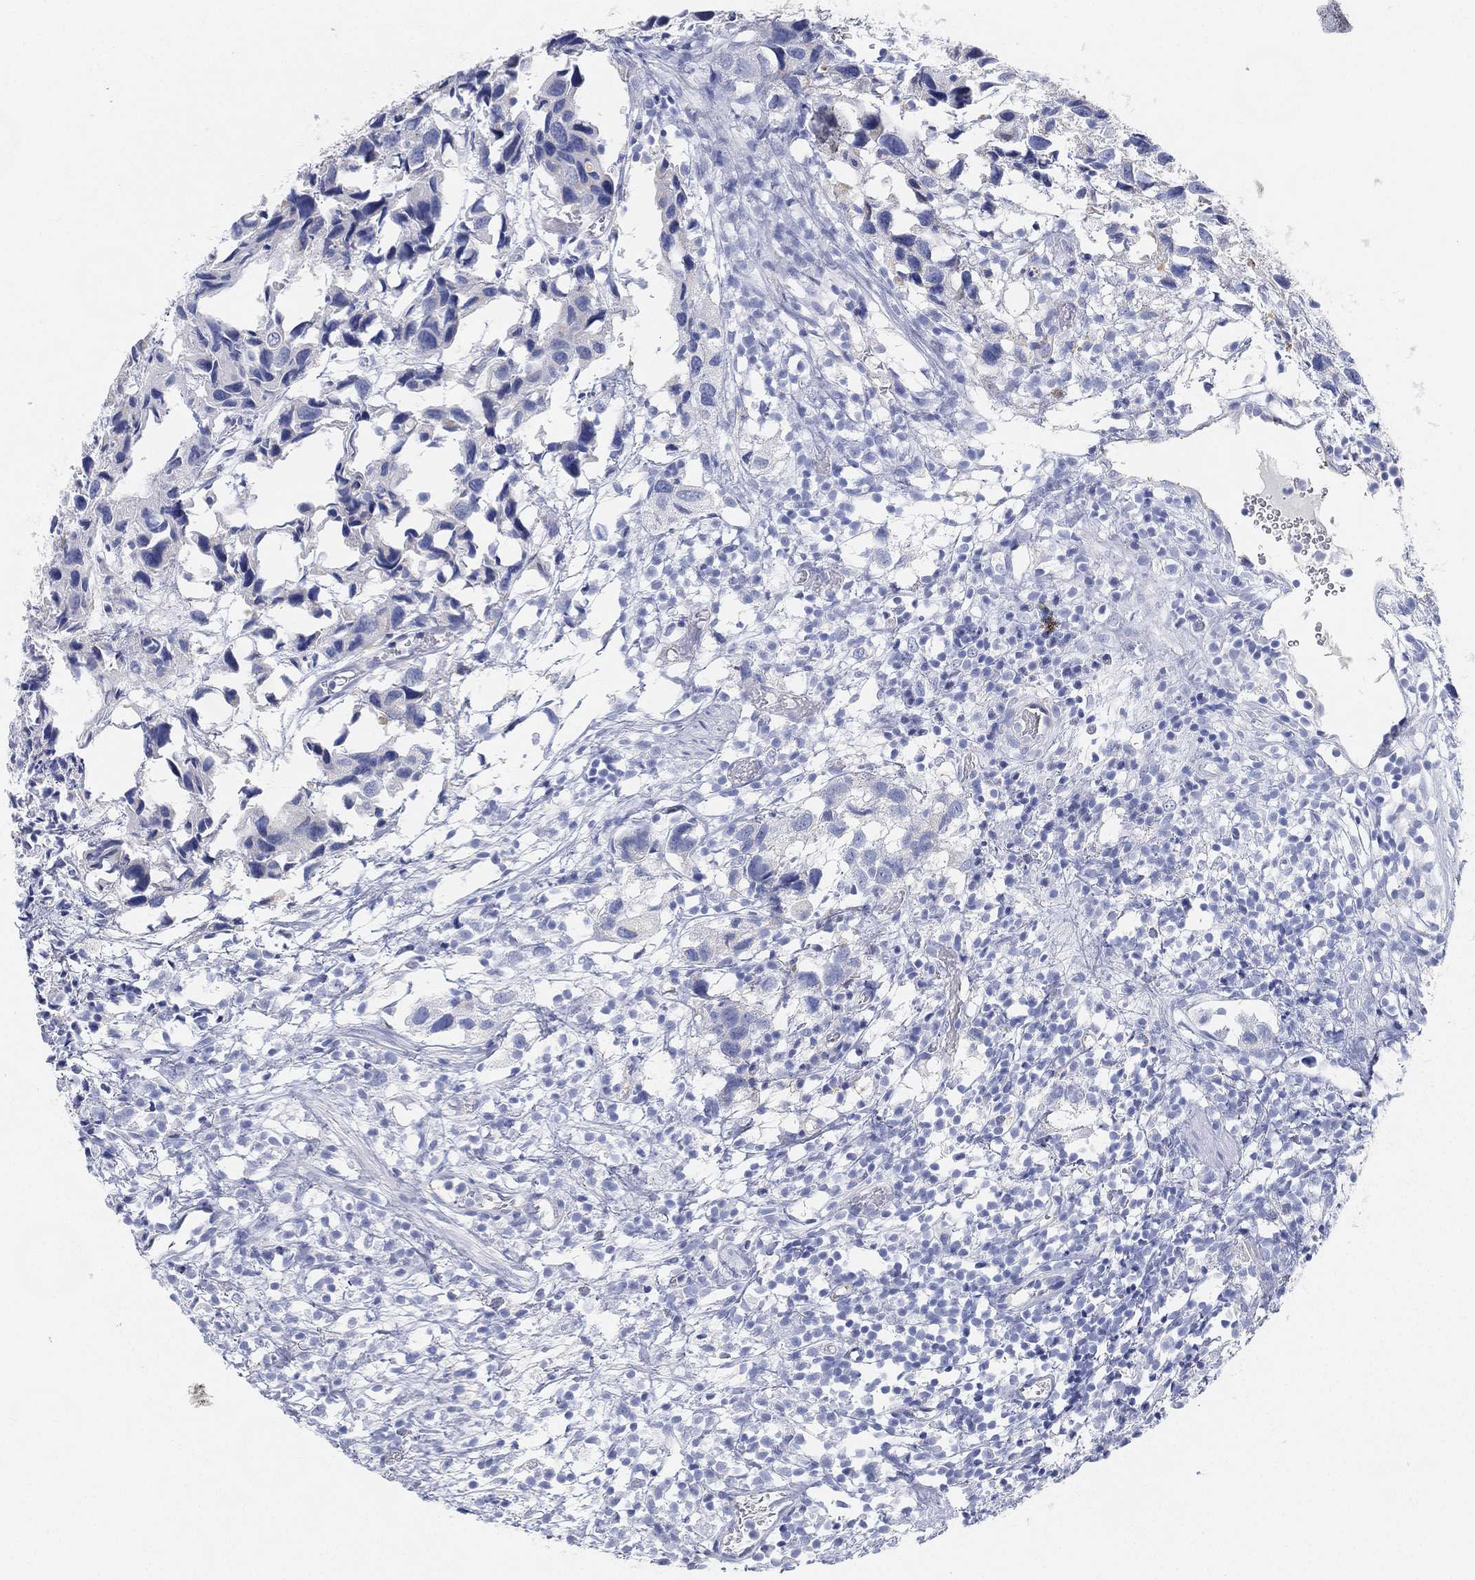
{"staining": {"intensity": "negative", "quantity": "none", "location": "none"}, "tissue": "urothelial cancer", "cell_type": "Tumor cells", "image_type": "cancer", "snomed": [{"axis": "morphology", "description": "Urothelial carcinoma, High grade"}, {"axis": "topography", "description": "Urinary bladder"}], "caption": "The micrograph displays no significant positivity in tumor cells of high-grade urothelial carcinoma. The staining was performed using DAB (3,3'-diaminobenzidine) to visualize the protein expression in brown, while the nuclei were stained in blue with hematoxylin (Magnification: 20x).", "gene": "GPR61", "patient": {"sex": "male", "age": 79}}